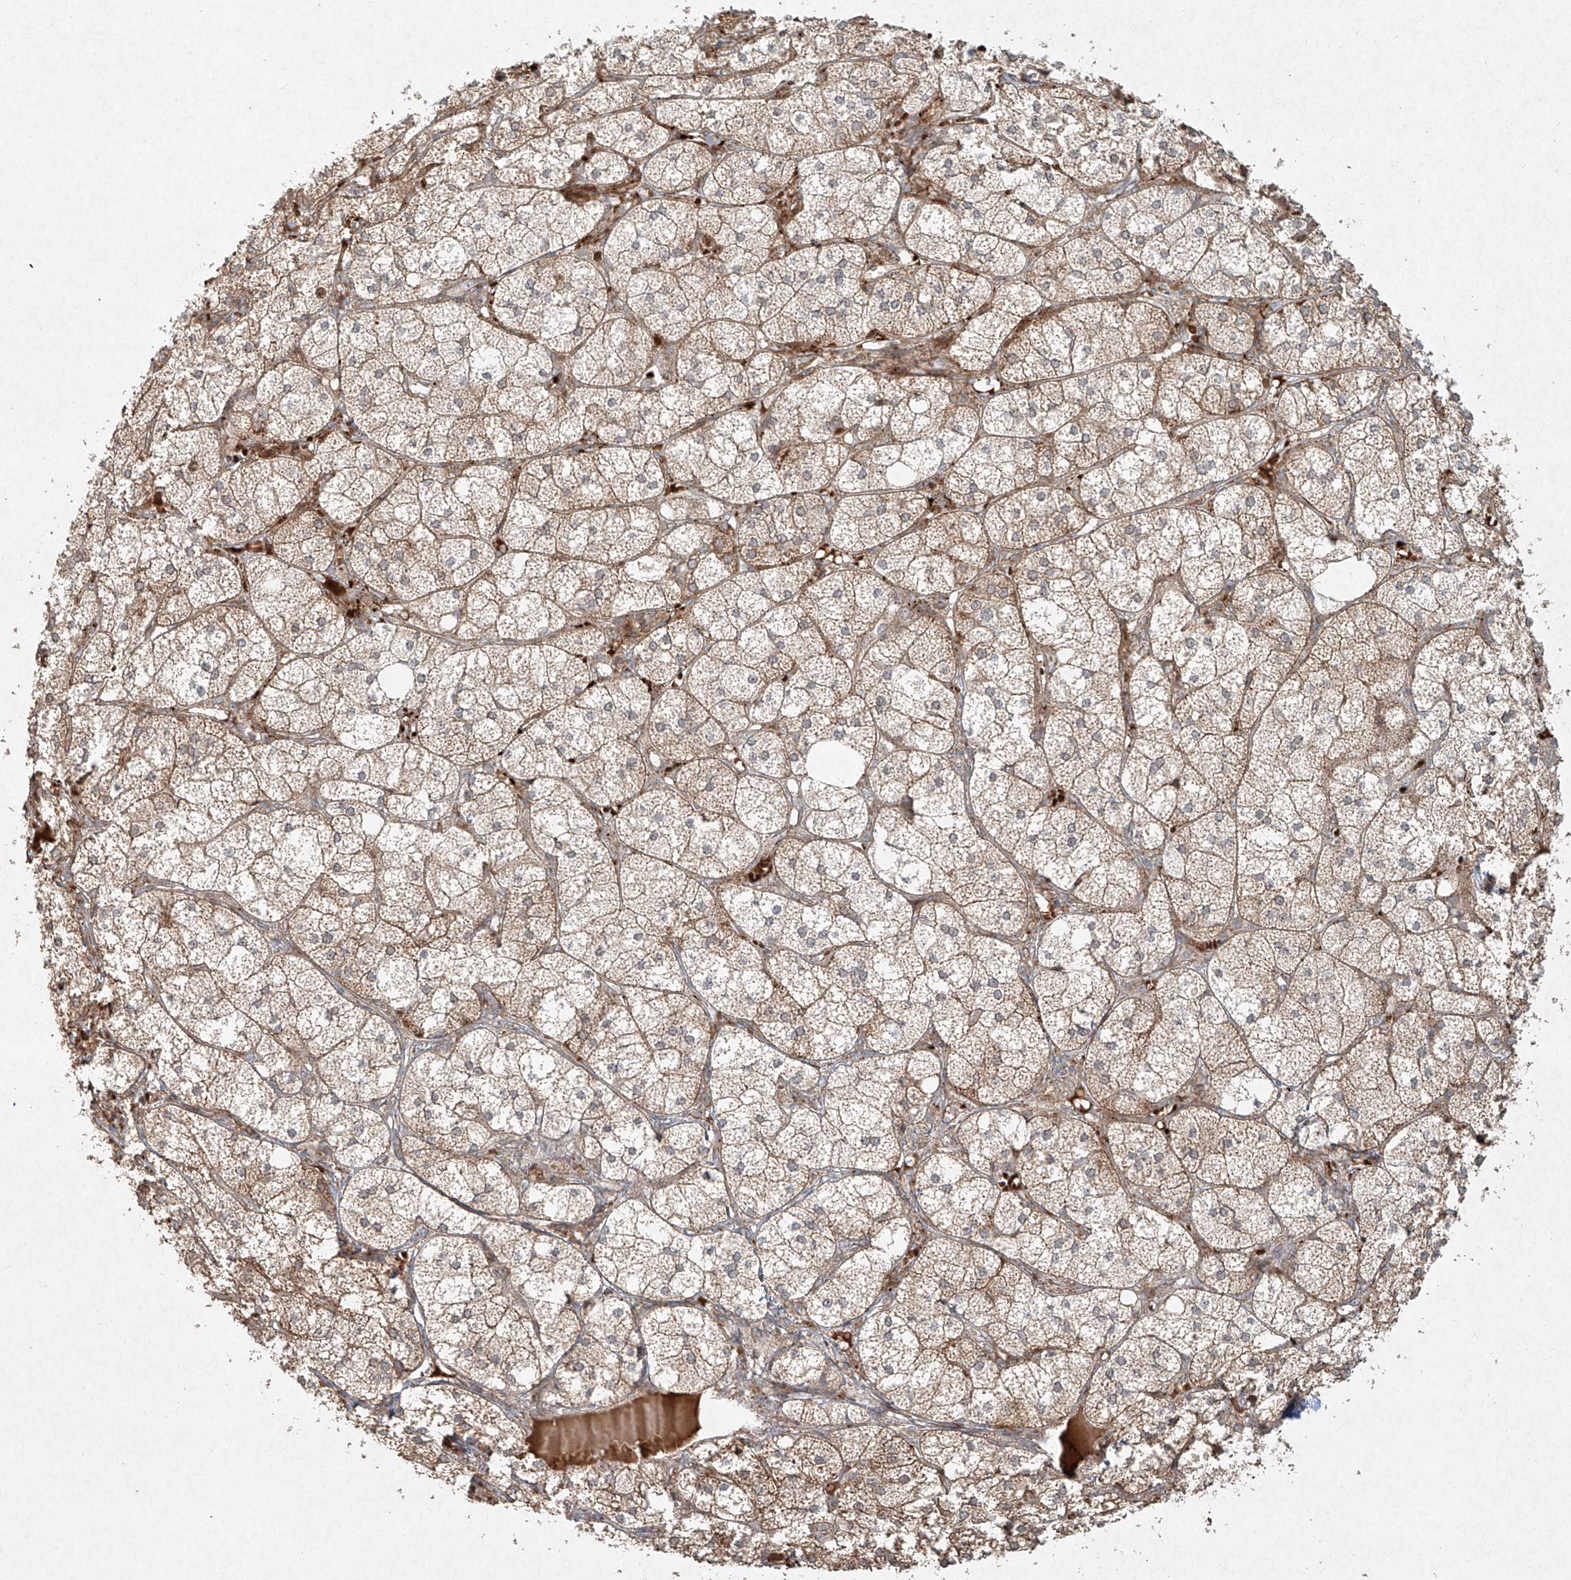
{"staining": {"intensity": "strong", "quantity": "25%-75%", "location": "cytoplasmic/membranous"}, "tissue": "adrenal gland", "cell_type": "Glandular cells", "image_type": "normal", "snomed": [{"axis": "morphology", "description": "Normal tissue, NOS"}, {"axis": "topography", "description": "Adrenal gland"}], "caption": "Immunohistochemical staining of benign human adrenal gland displays high levels of strong cytoplasmic/membranous expression in approximately 25%-75% of glandular cells. (DAB (3,3'-diaminobenzidine) IHC, brown staining for protein, blue staining for nuclei).", "gene": "CYYR1", "patient": {"sex": "female", "age": 61}}